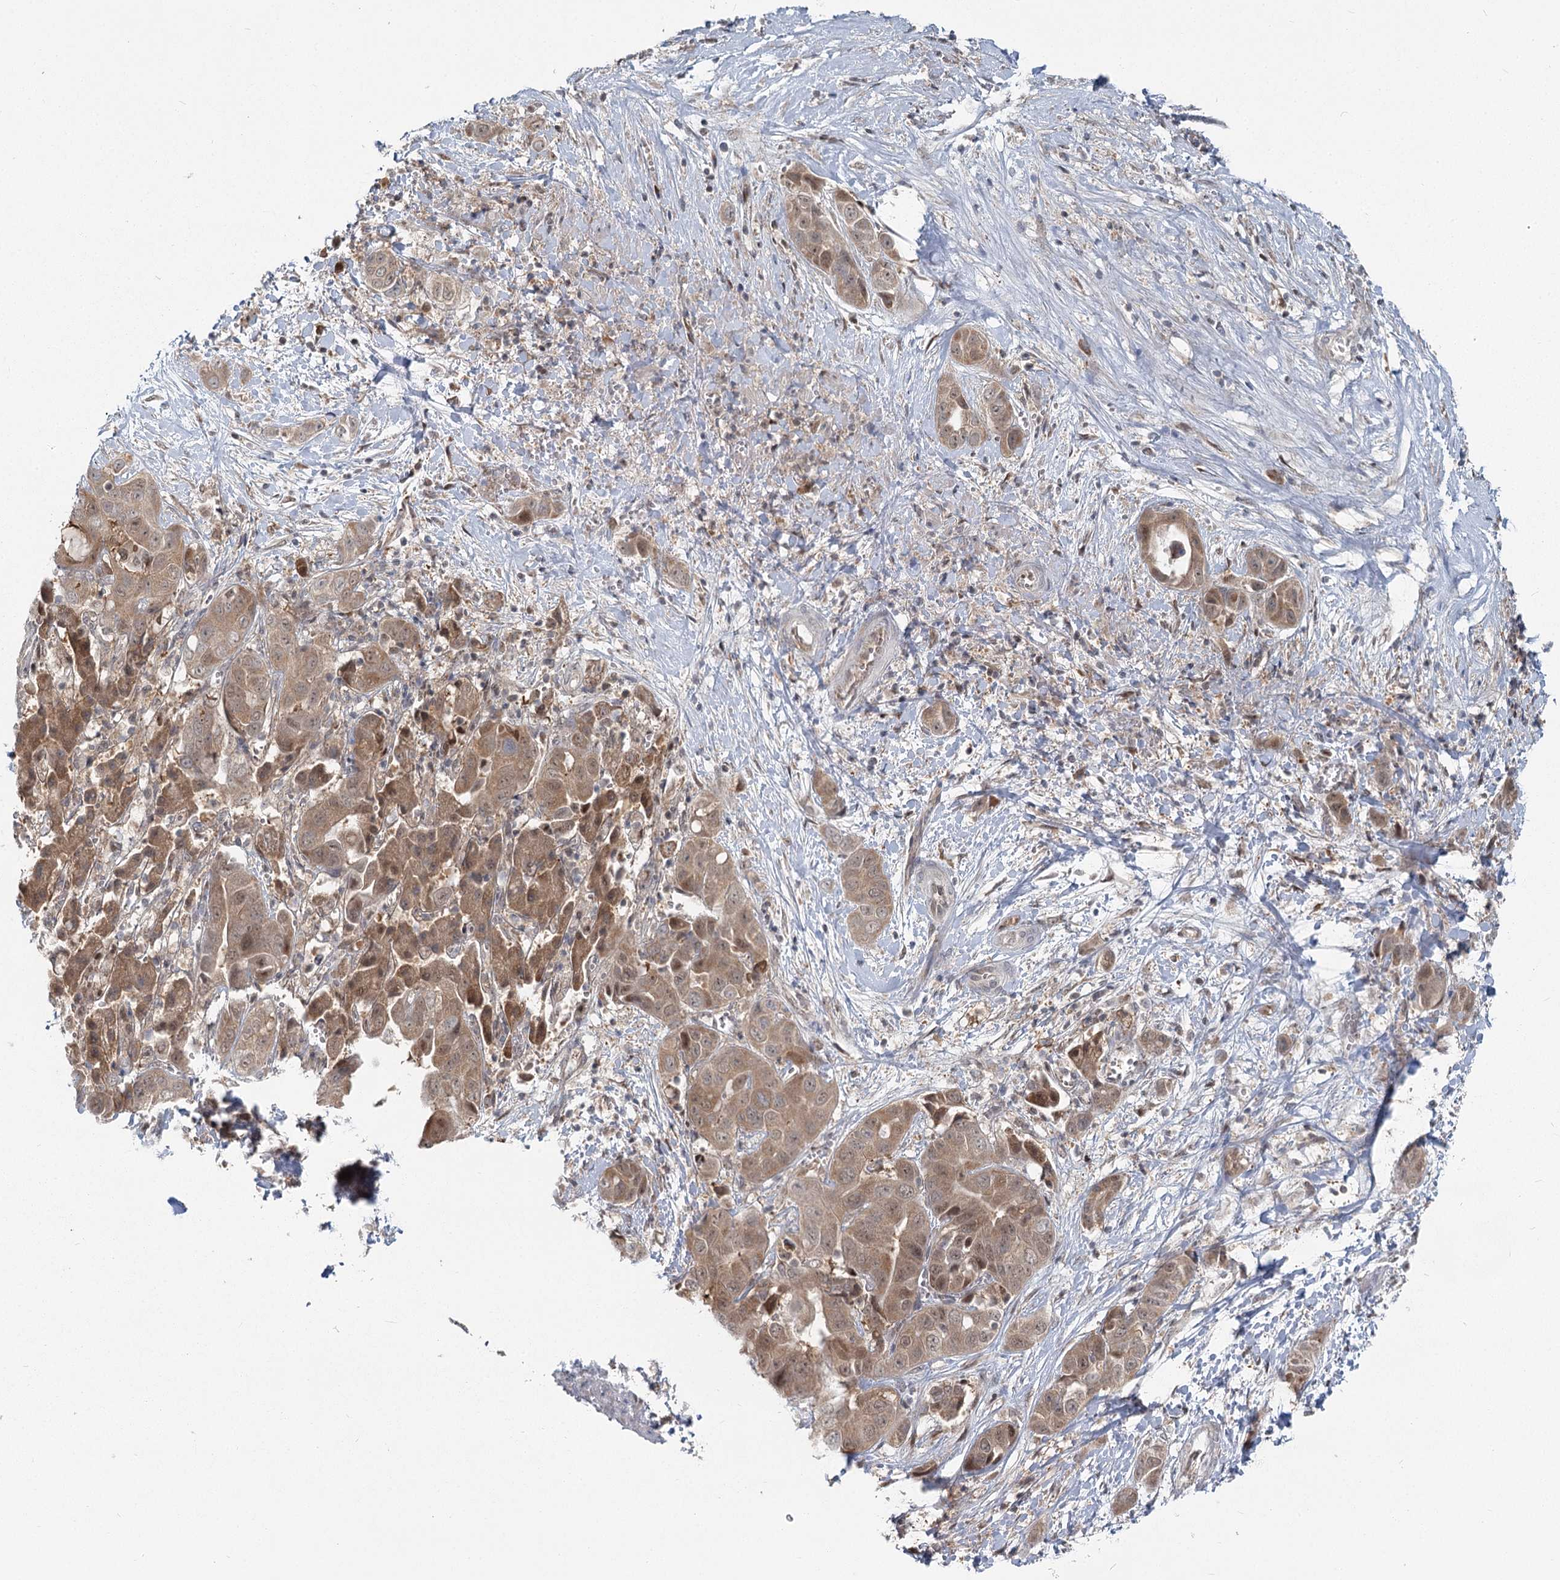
{"staining": {"intensity": "moderate", "quantity": ">75%", "location": "cytoplasmic/membranous,nuclear"}, "tissue": "liver cancer", "cell_type": "Tumor cells", "image_type": "cancer", "snomed": [{"axis": "morphology", "description": "Cholangiocarcinoma"}, {"axis": "topography", "description": "Liver"}], "caption": "Immunohistochemical staining of cholangiocarcinoma (liver) displays medium levels of moderate cytoplasmic/membranous and nuclear positivity in about >75% of tumor cells.", "gene": "THNSL1", "patient": {"sex": "female", "age": 52}}